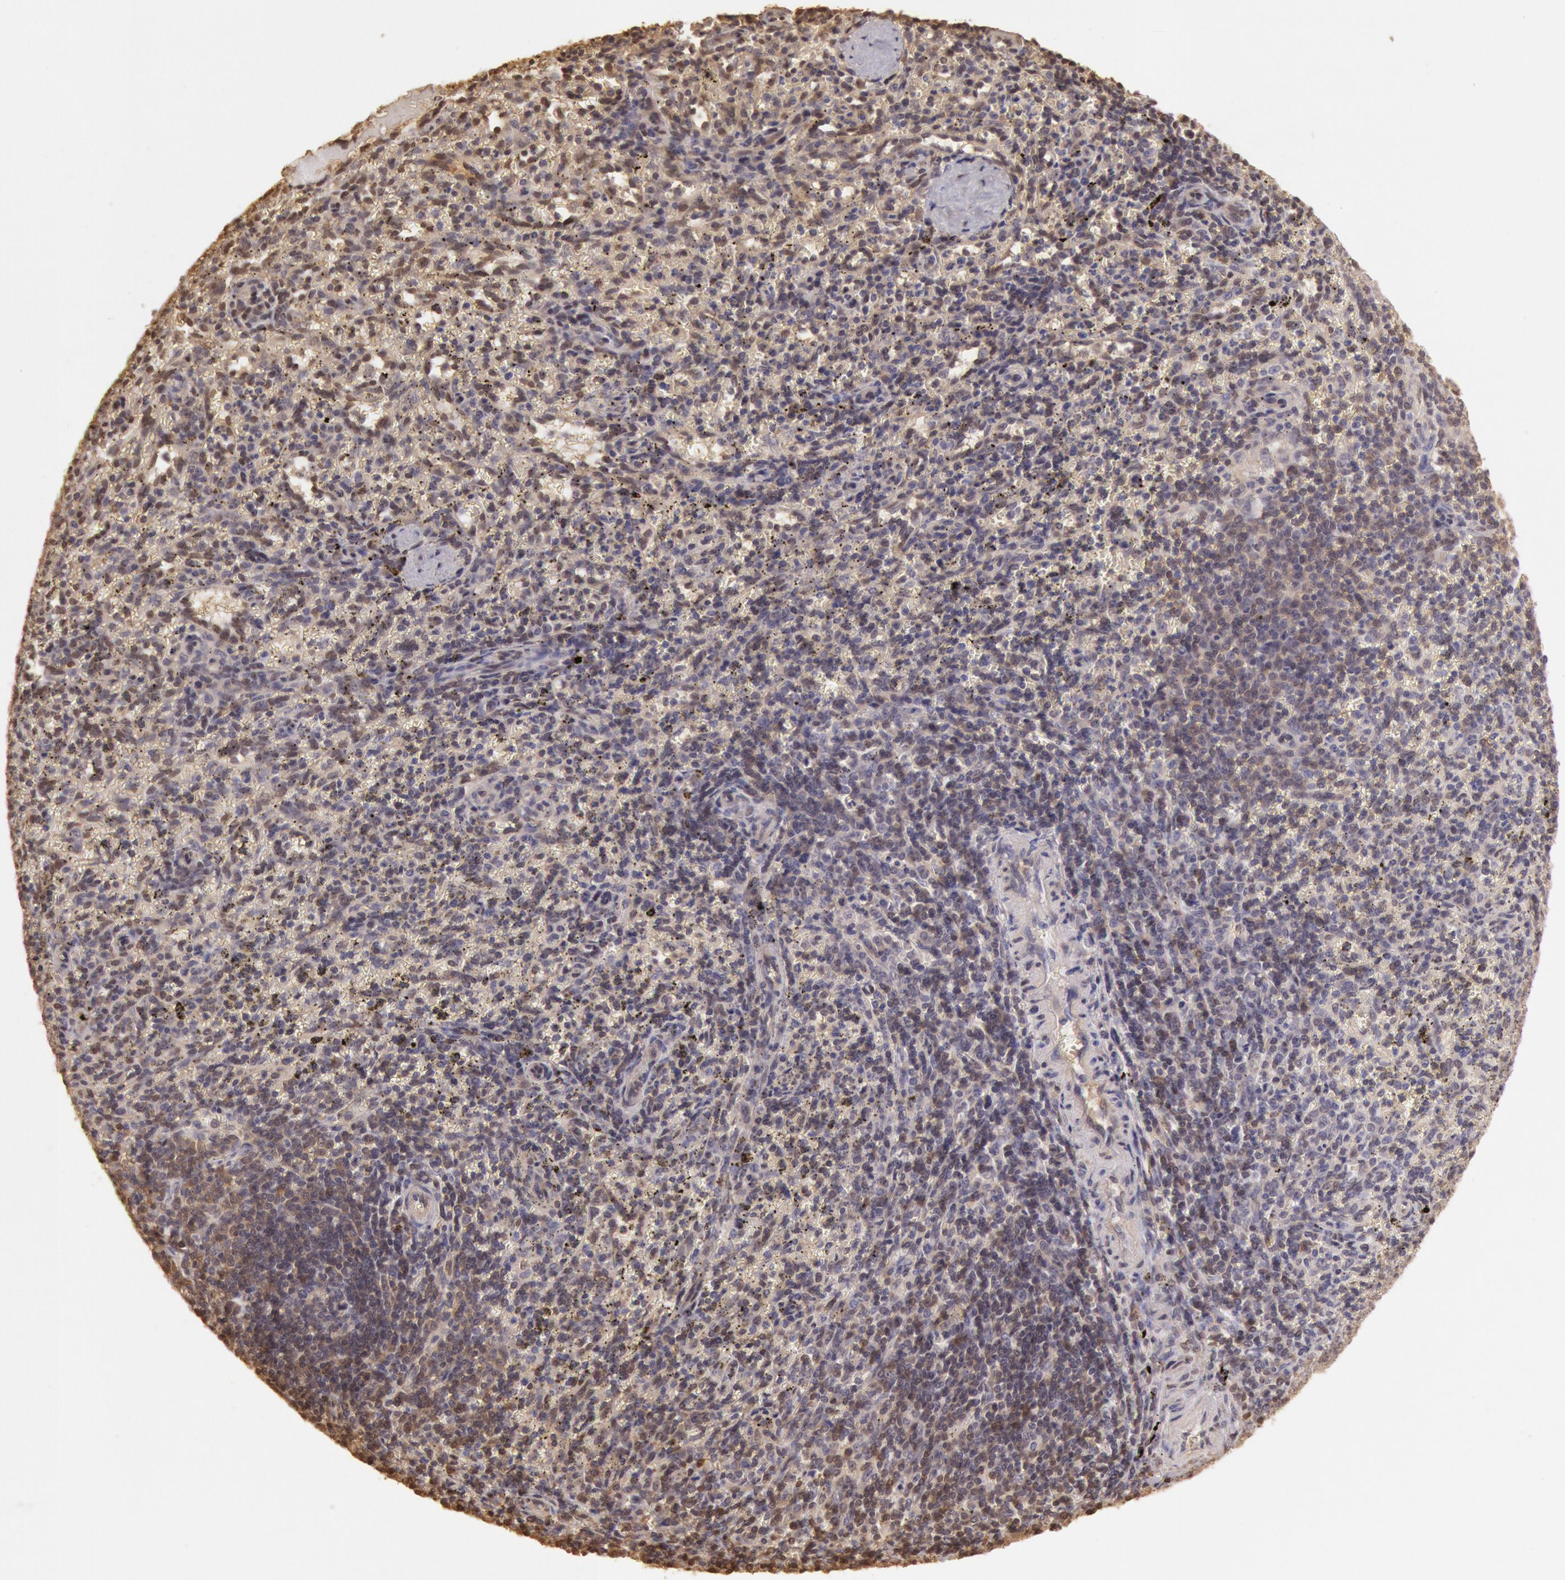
{"staining": {"intensity": "moderate", "quantity": "25%-75%", "location": "nuclear"}, "tissue": "spleen", "cell_type": "Cells in red pulp", "image_type": "normal", "snomed": [{"axis": "morphology", "description": "Normal tissue, NOS"}, {"axis": "topography", "description": "Spleen"}], "caption": "Spleen stained with a brown dye exhibits moderate nuclear positive positivity in approximately 25%-75% of cells in red pulp.", "gene": "SOD1", "patient": {"sex": "female", "age": 21}}